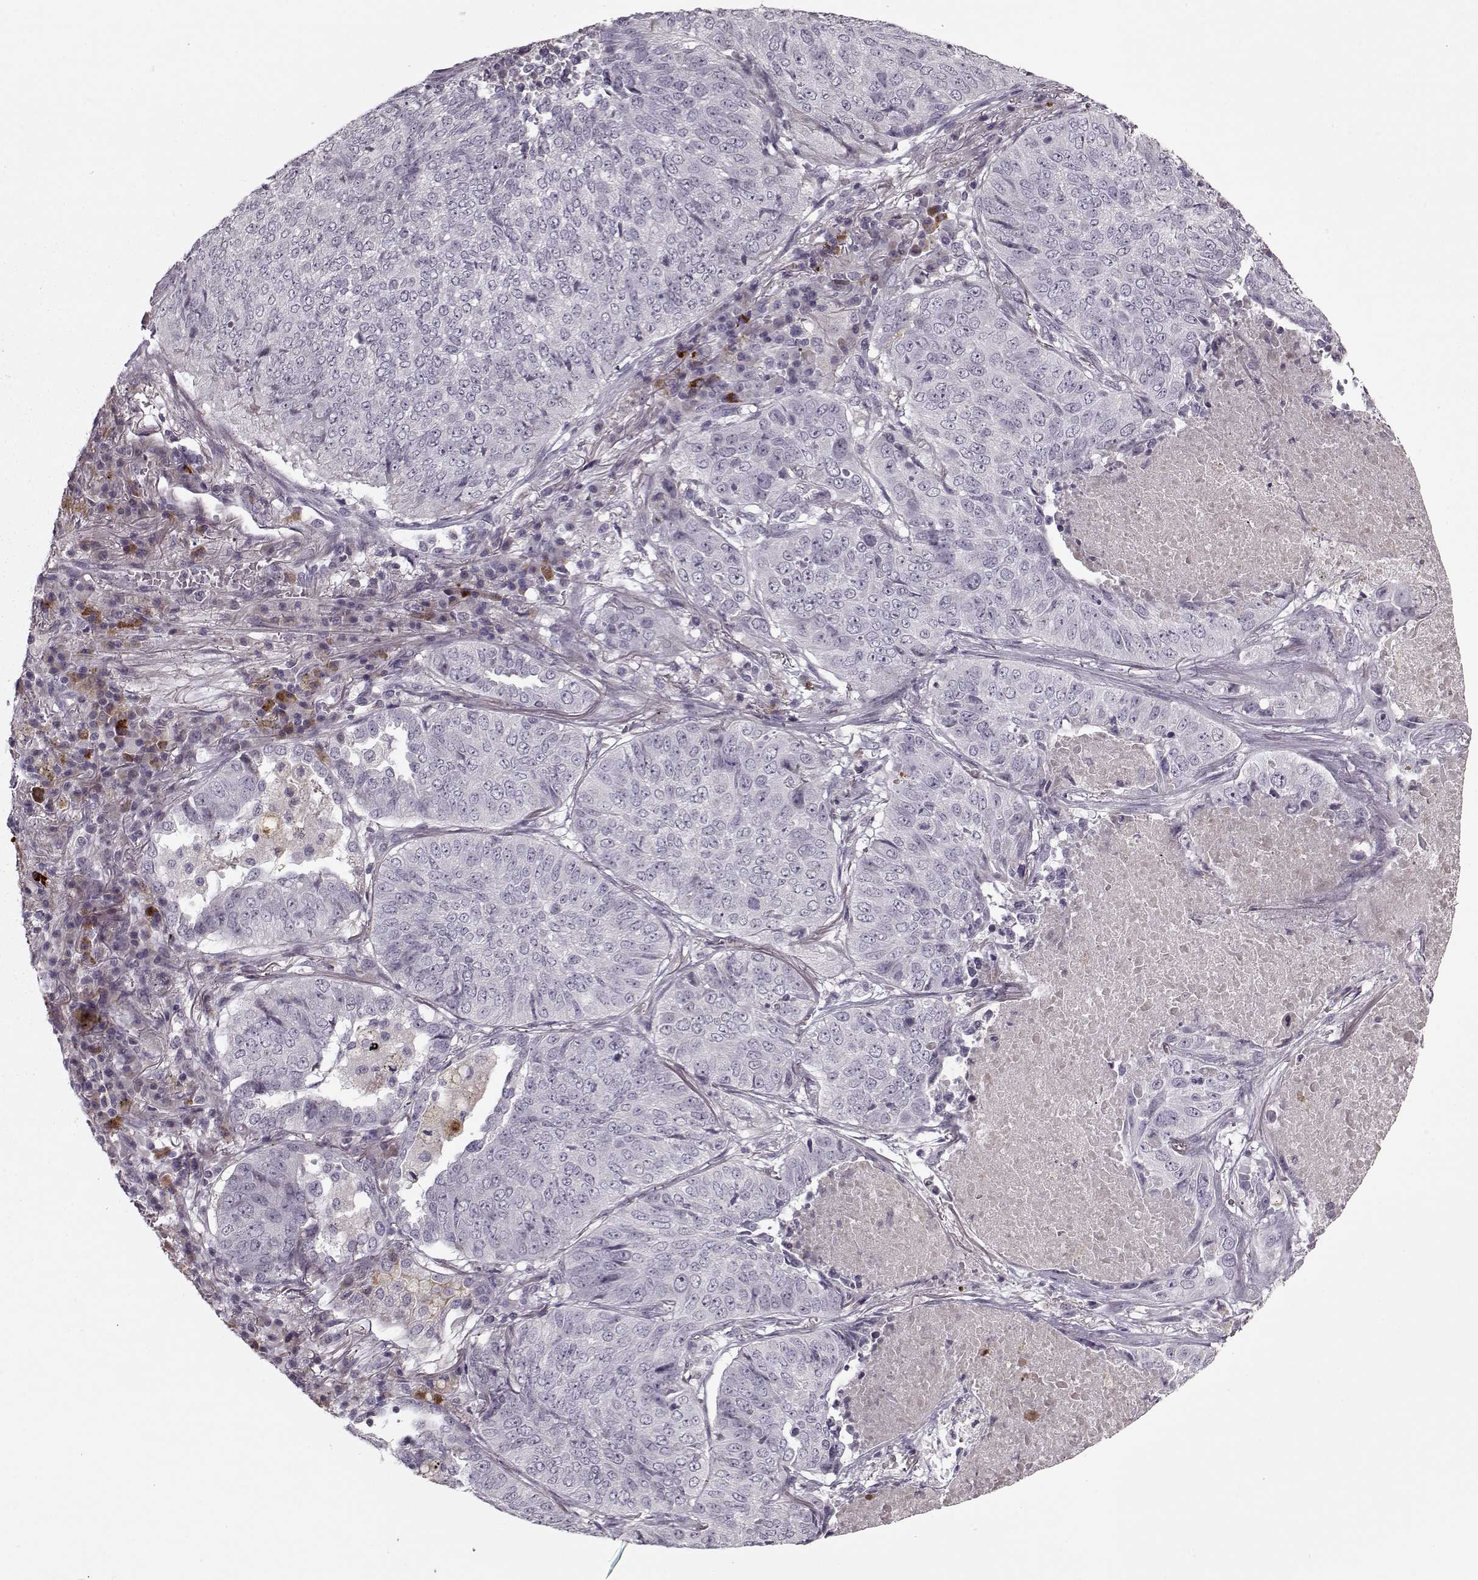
{"staining": {"intensity": "negative", "quantity": "none", "location": "none"}, "tissue": "lung cancer", "cell_type": "Tumor cells", "image_type": "cancer", "snomed": [{"axis": "morphology", "description": "Normal tissue, NOS"}, {"axis": "morphology", "description": "Squamous cell carcinoma, NOS"}, {"axis": "topography", "description": "Bronchus"}, {"axis": "topography", "description": "Lung"}], "caption": "This is an immunohistochemistry image of human lung squamous cell carcinoma. There is no positivity in tumor cells.", "gene": "KRT9", "patient": {"sex": "male", "age": 64}}